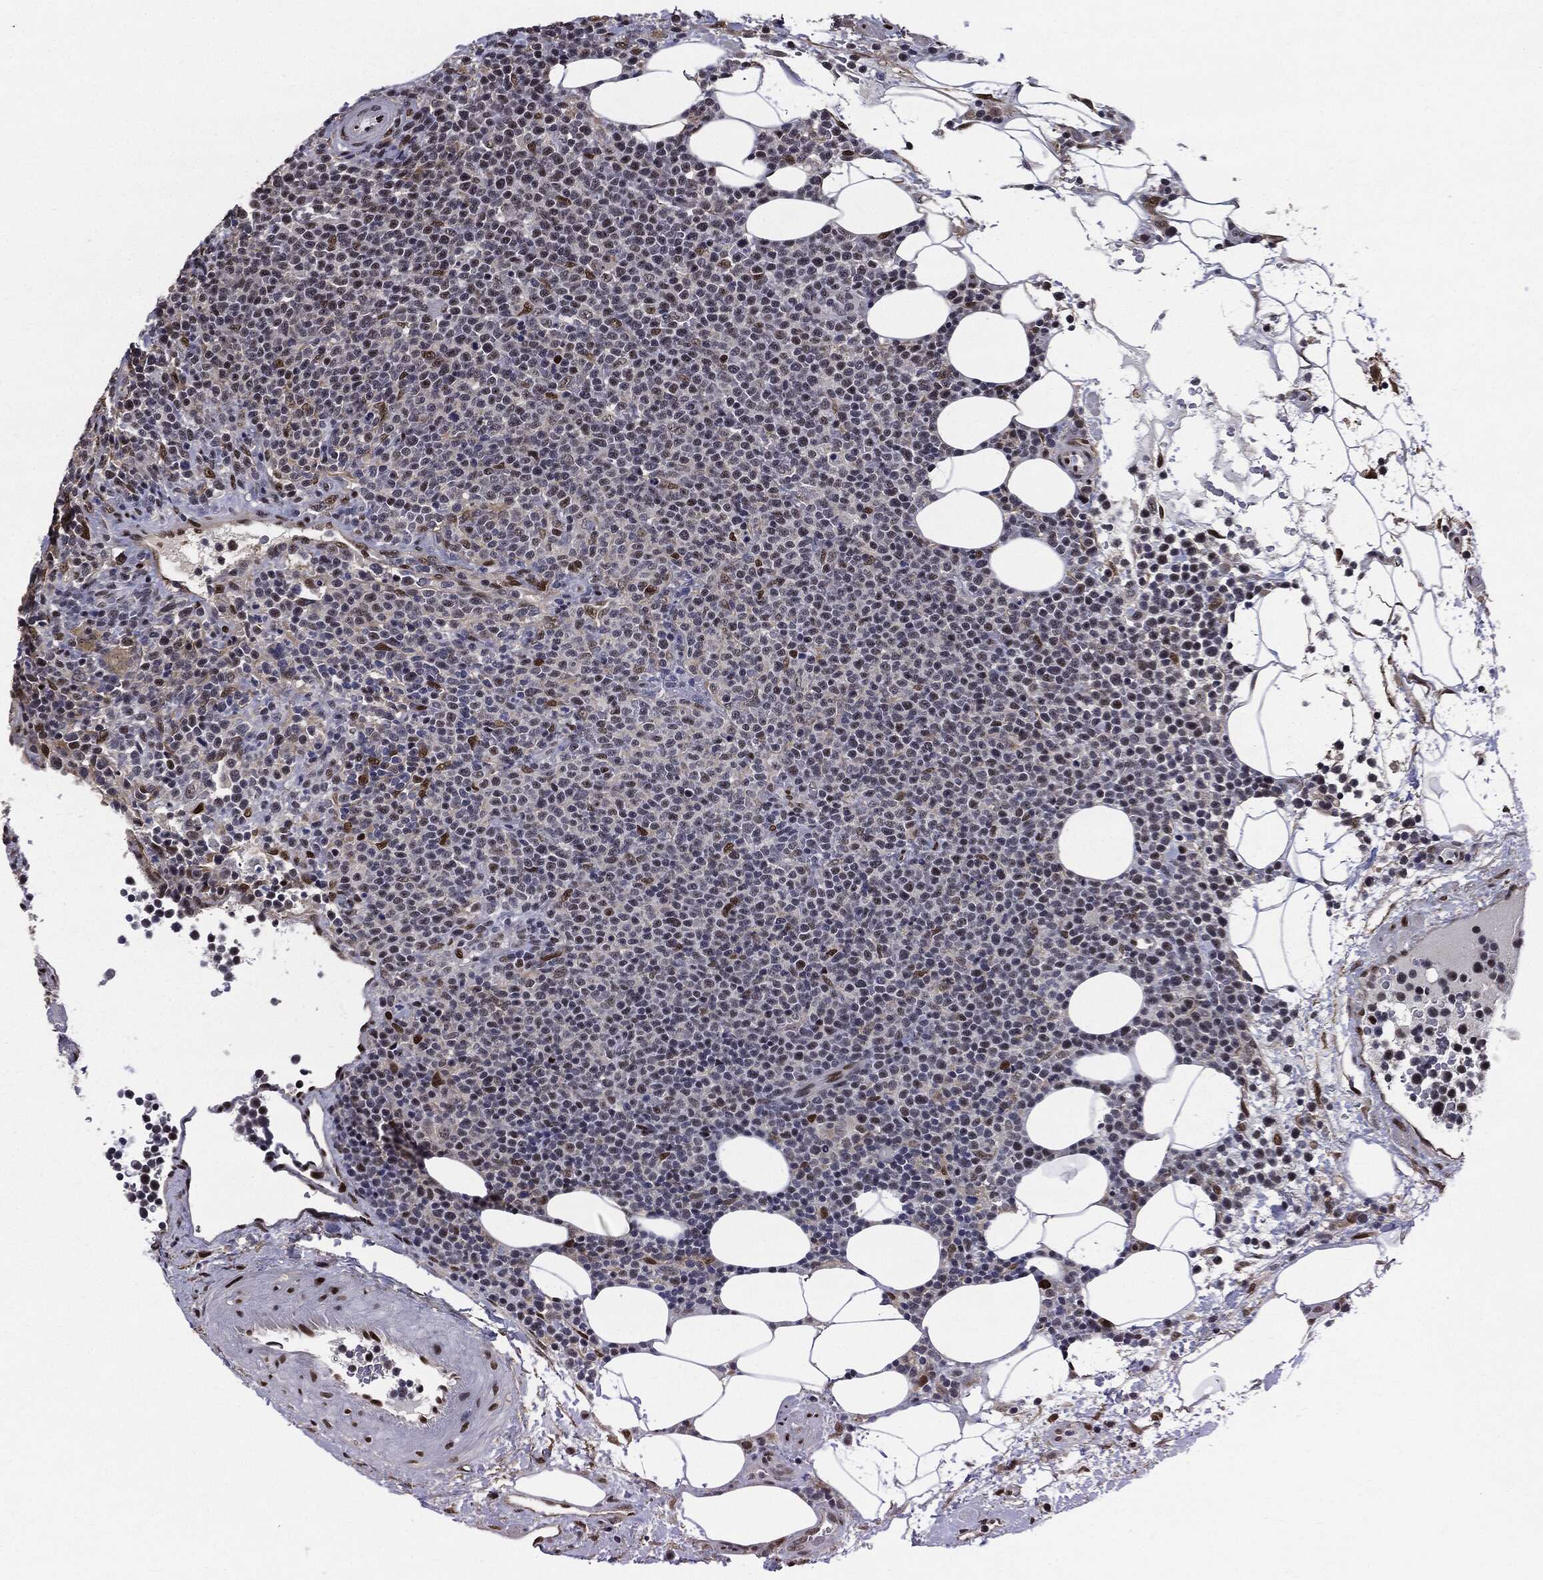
{"staining": {"intensity": "negative", "quantity": "none", "location": "none"}, "tissue": "lymphoma", "cell_type": "Tumor cells", "image_type": "cancer", "snomed": [{"axis": "morphology", "description": "Malignant lymphoma, non-Hodgkin's type, High grade"}, {"axis": "topography", "description": "Lymph node"}], "caption": "Human lymphoma stained for a protein using IHC demonstrates no positivity in tumor cells.", "gene": "JUN", "patient": {"sex": "male", "age": 61}}